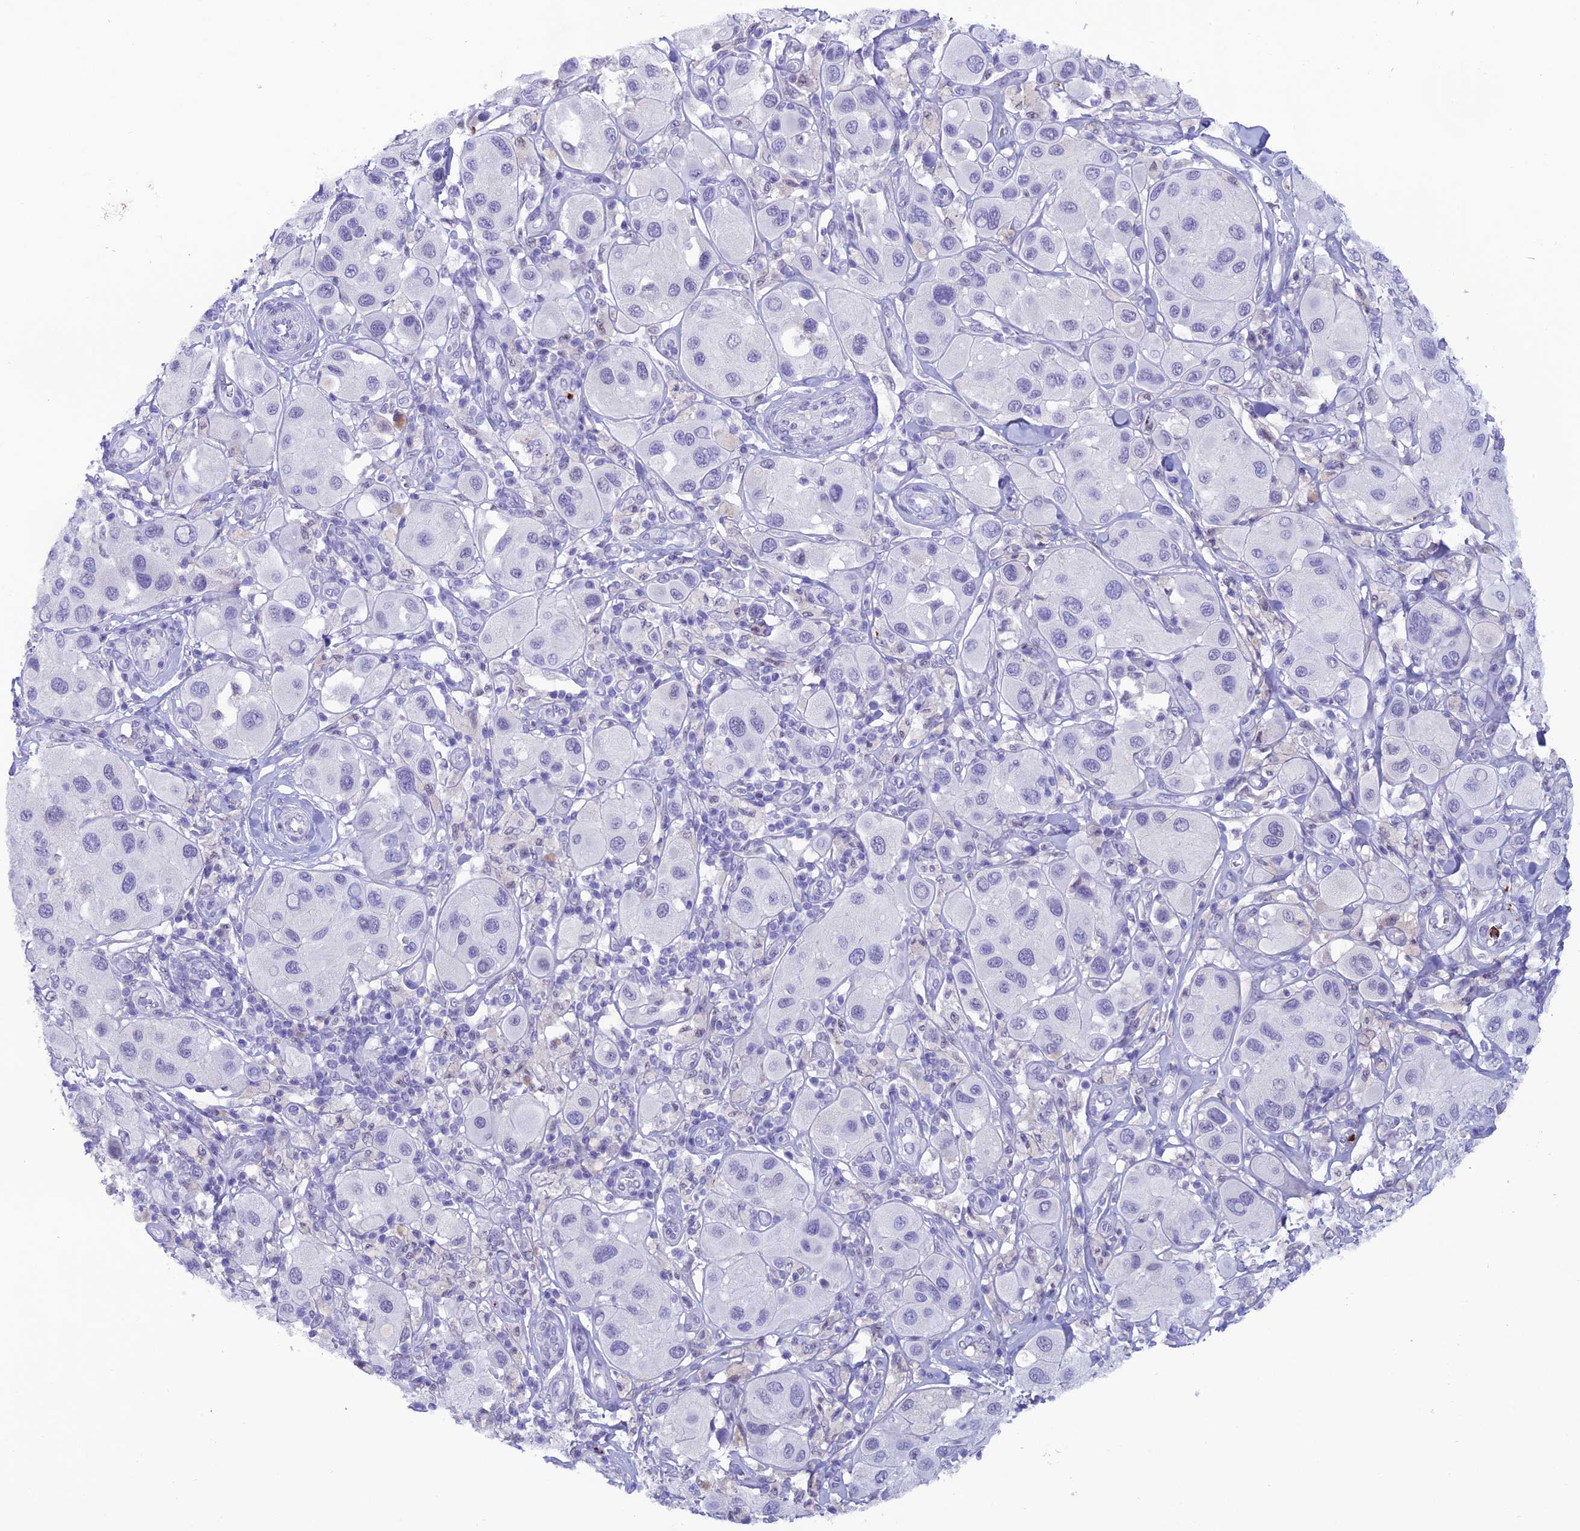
{"staining": {"intensity": "negative", "quantity": "none", "location": "none"}, "tissue": "melanoma", "cell_type": "Tumor cells", "image_type": "cancer", "snomed": [{"axis": "morphology", "description": "Malignant melanoma, Metastatic site"}, {"axis": "topography", "description": "Skin"}], "caption": "Immunohistochemistry of malignant melanoma (metastatic site) displays no positivity in tumor cells.", "gene": "MFSD2B", "patient": {"sex": "male", "age": 41}}